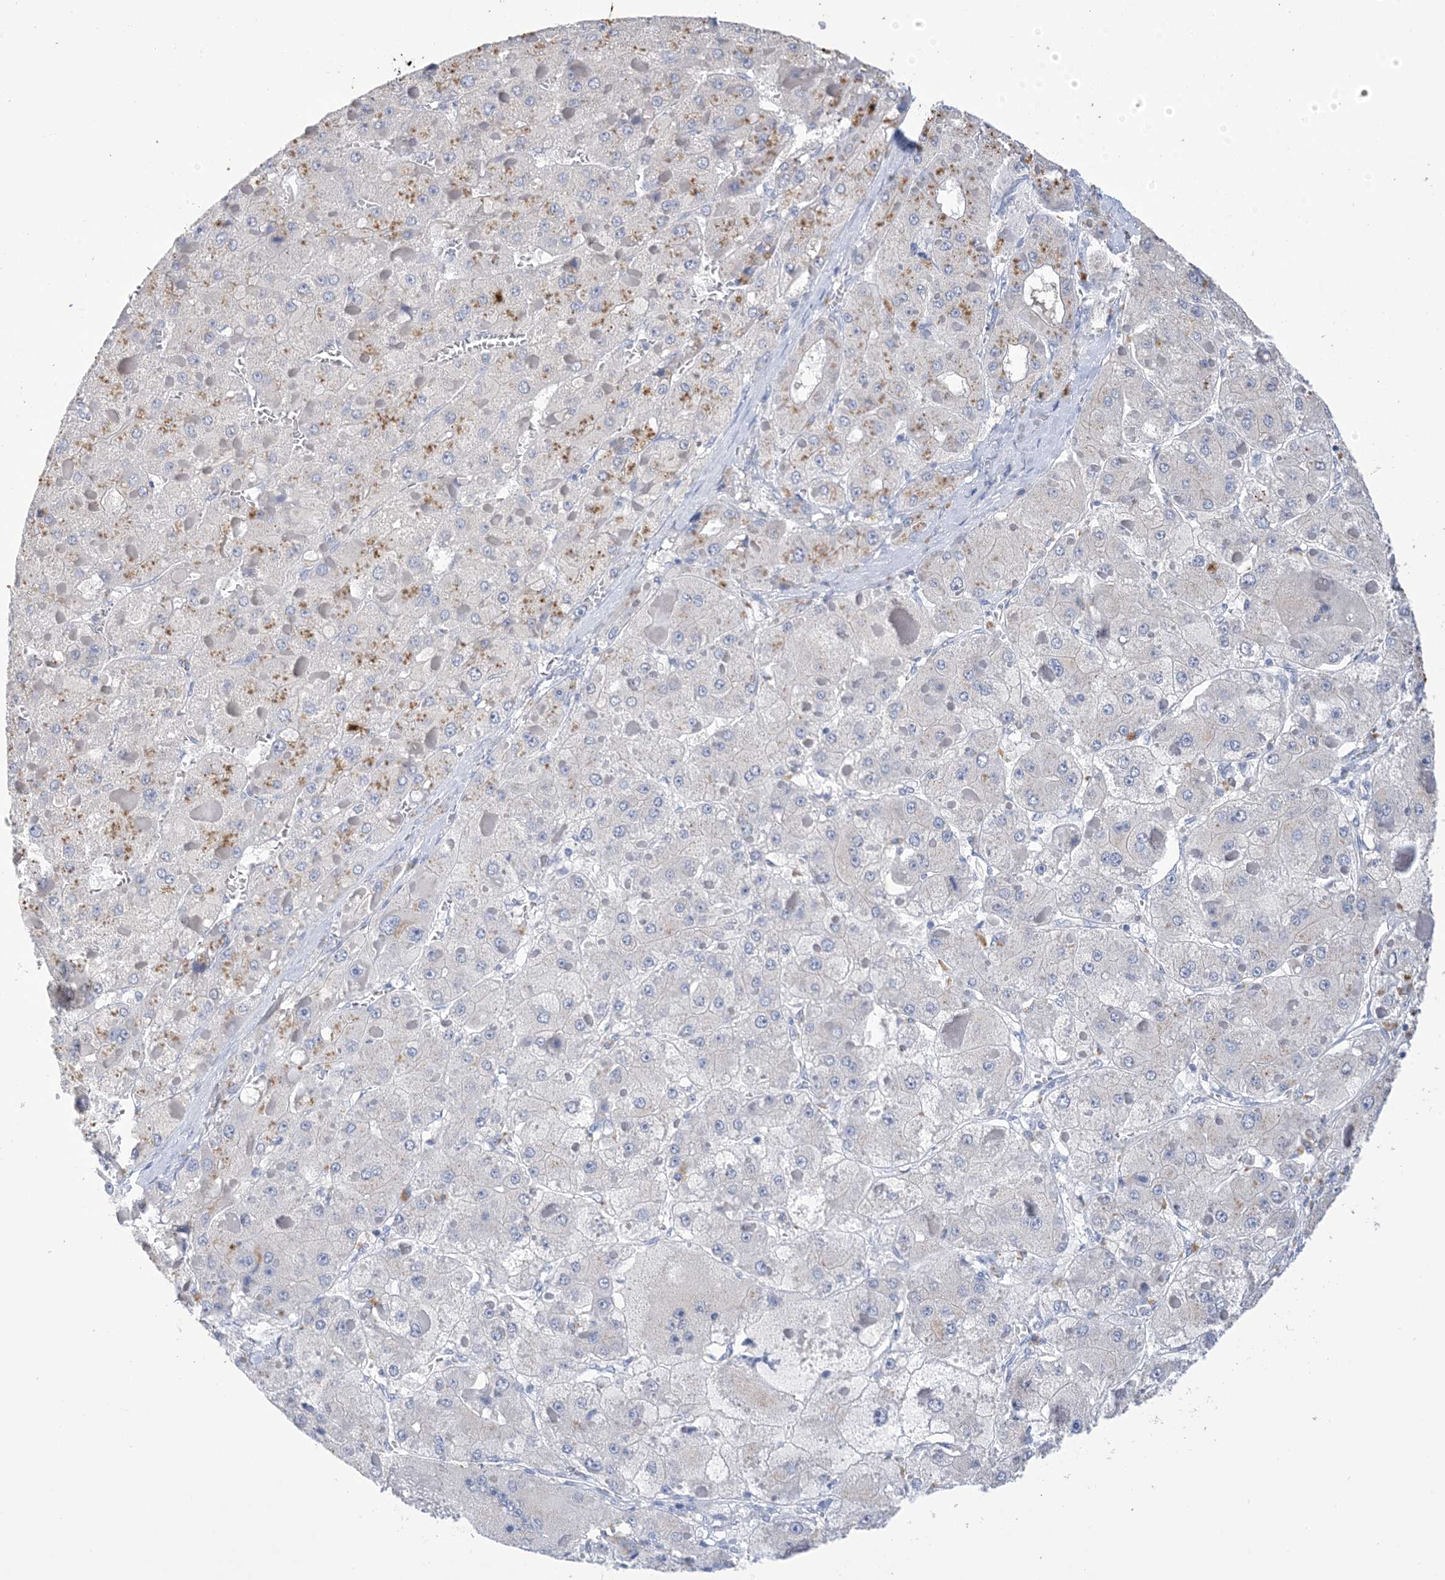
{"staining": {"intensity": "negative", "quantity": "none", "location": "none"}, "tissue": "liver cancer", "cell_type": "Tumor cells", "image_type": "cancer", "snomed": [{"axis": "morphology", "description": "Carcinoma, Hepatocellular, NOS"}, {"axis": "topography", "description": "Liver"}], "caption": "The photomicrograph reveals no significant expression in tumor cells of hepatocellular carcinoma (liver).", "gene": "DSC3", "patient": {"sex": "female", "age": 73}}